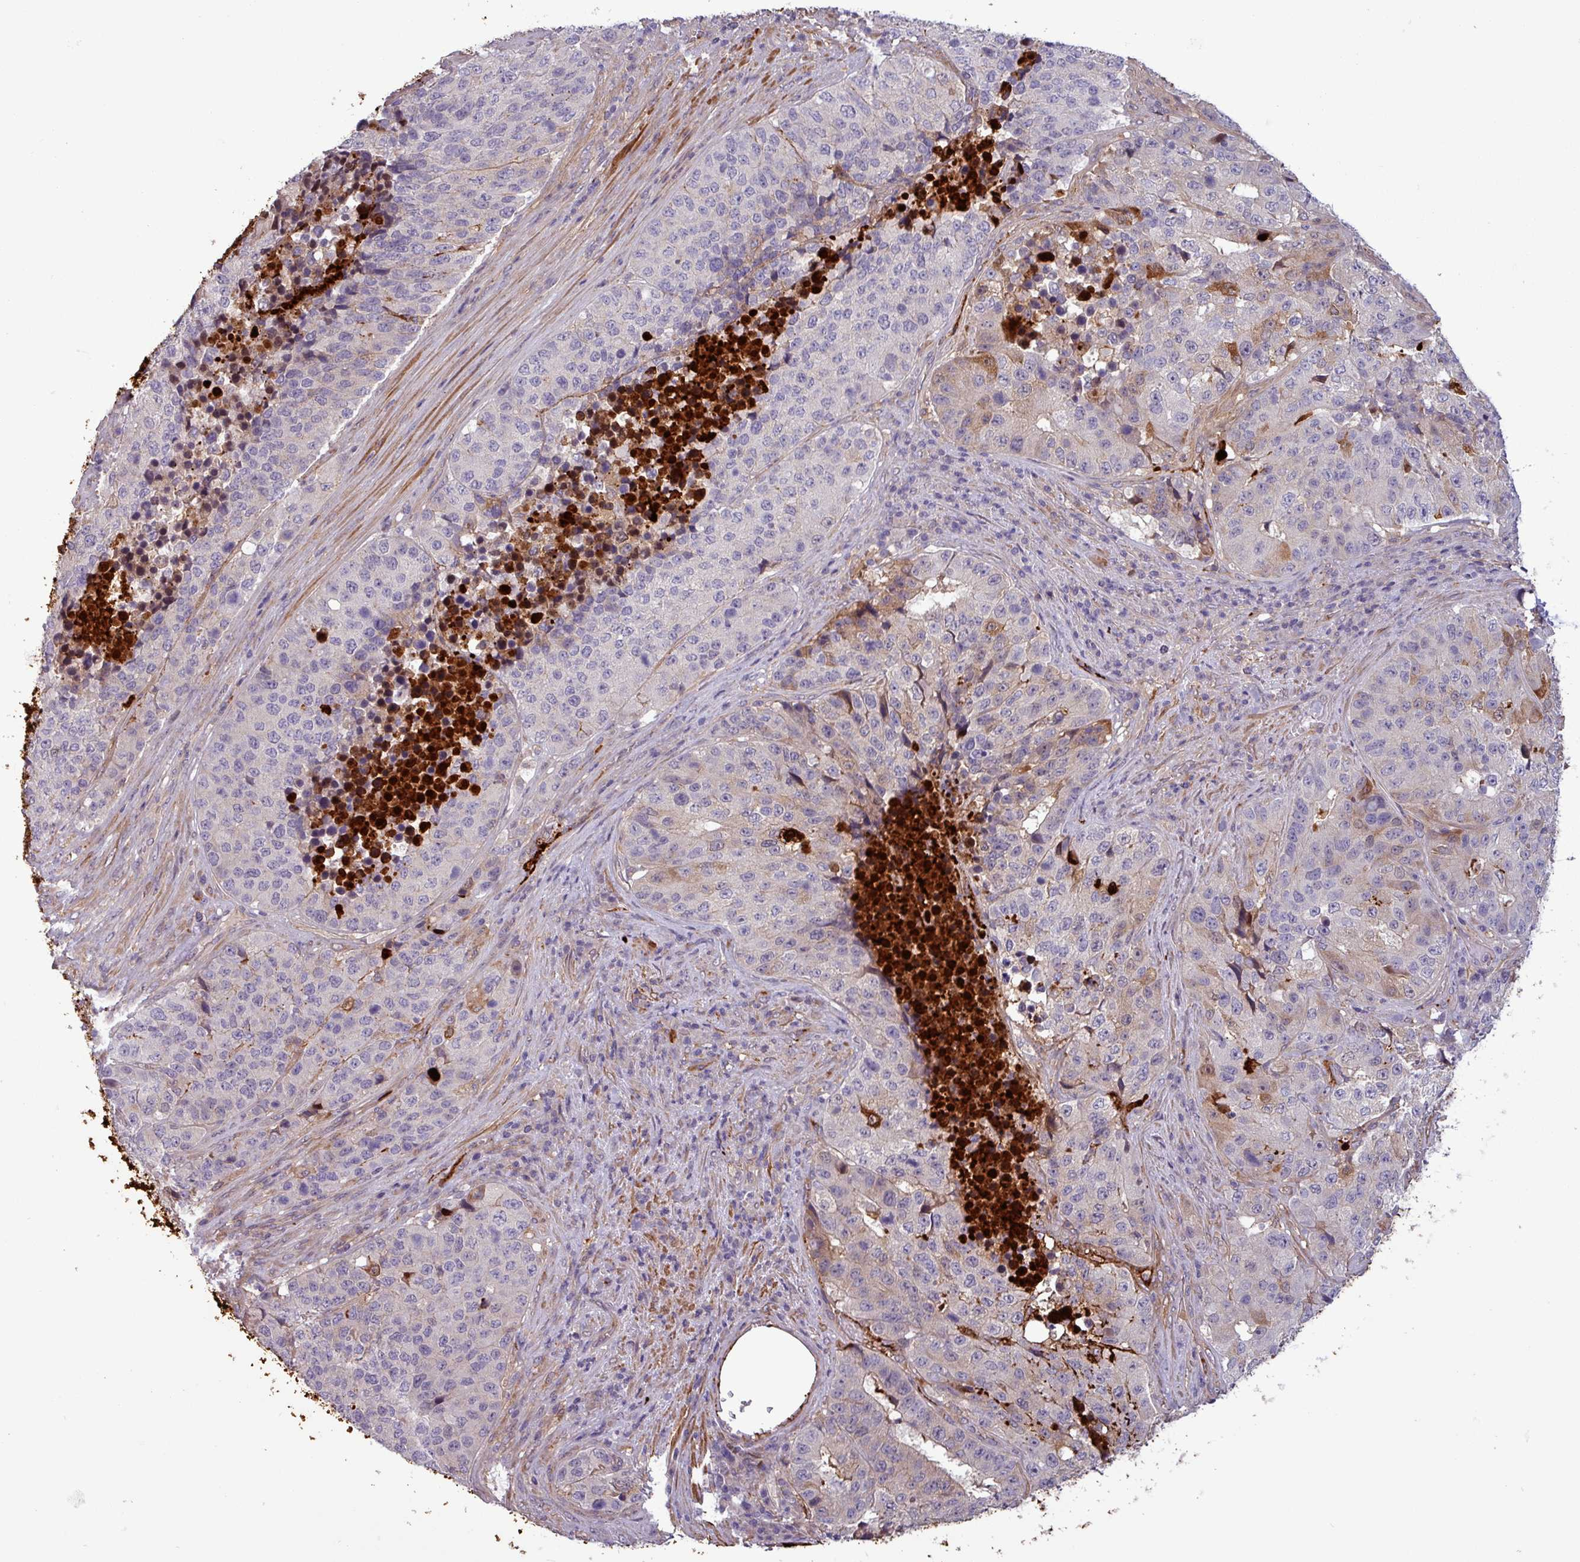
{"staining": {"intensity": "weak", "quantity": "<25%", "location": "cytoplasmic/membranous"}, "tissue": "stomach cancer", "cell_type": "Tumor cells", "image_type": "cancer", "snomed": [{"axis": "morphology", "description": "Adenocarcinoma, NOS"}, {"axis": "topography", "description": "Stomach"}], "caption": "Immunohistochemistry of stomach cancer demonstrates no positivity in tumor cells.", "gene": "PCED1A", "patient": {"sex": "male", "age": 71}}